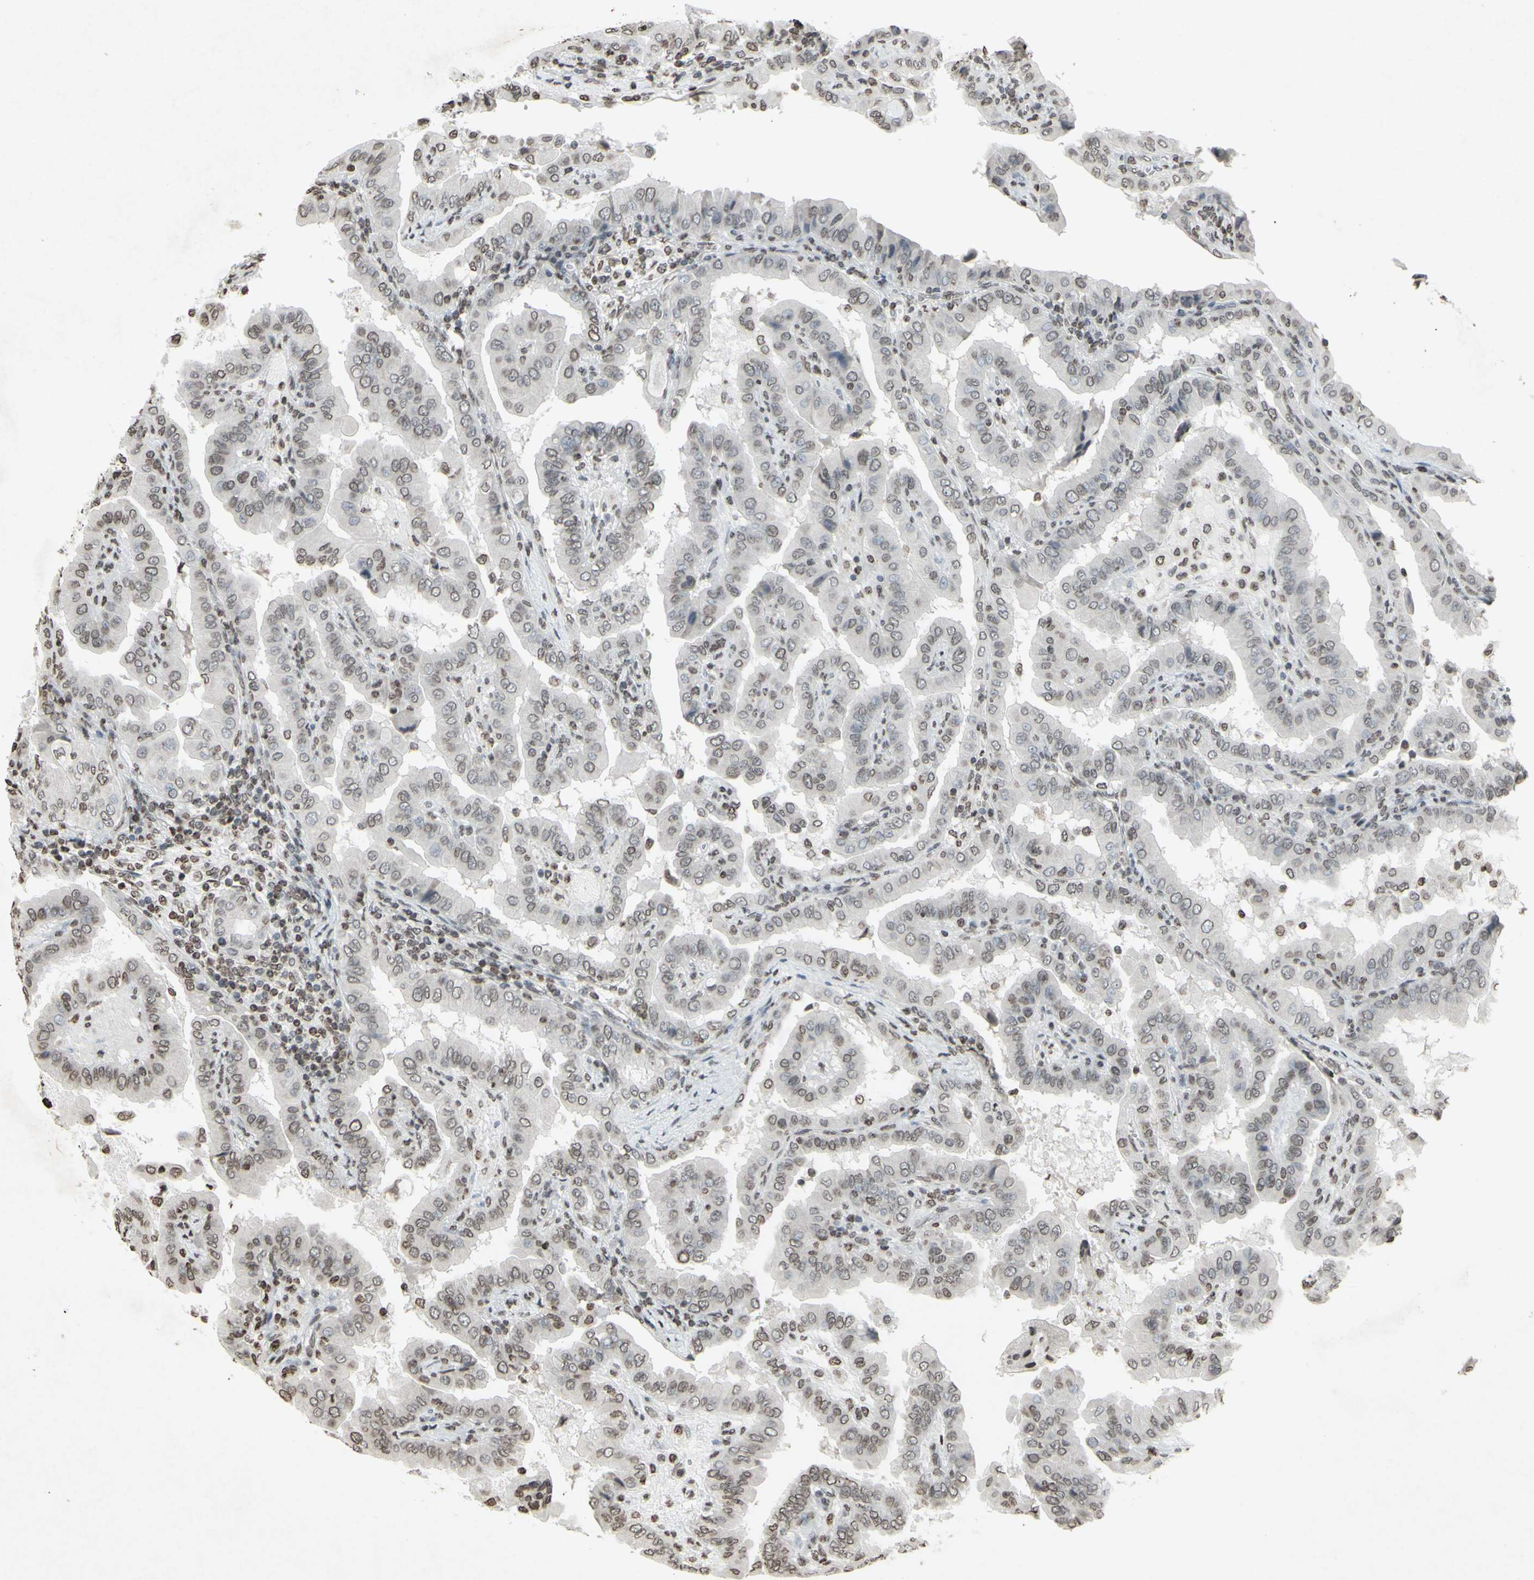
{"staining": {"intensity": "weak", "quantity": "25%-75%", "location": "cytoplasmic/membranous"}, "tissue": "thyroid cancer", "cell_type": "Tumor cells", "image_type": "cancer", "snomed": [{"axis": "morphology", "description": "Papillary adenocarcinoma, NOS"}, {"axis": "topography", "description": "Thyroid gland"}], "caption": "This is an image of IHC staining of thyroid cancer (papillary adenocarcinoma), which shows weak positivity in the cytoplasmic/membranous of tumor cells.", "gene": "CD79B", "patient": {"sex": "male", "age": 33}}